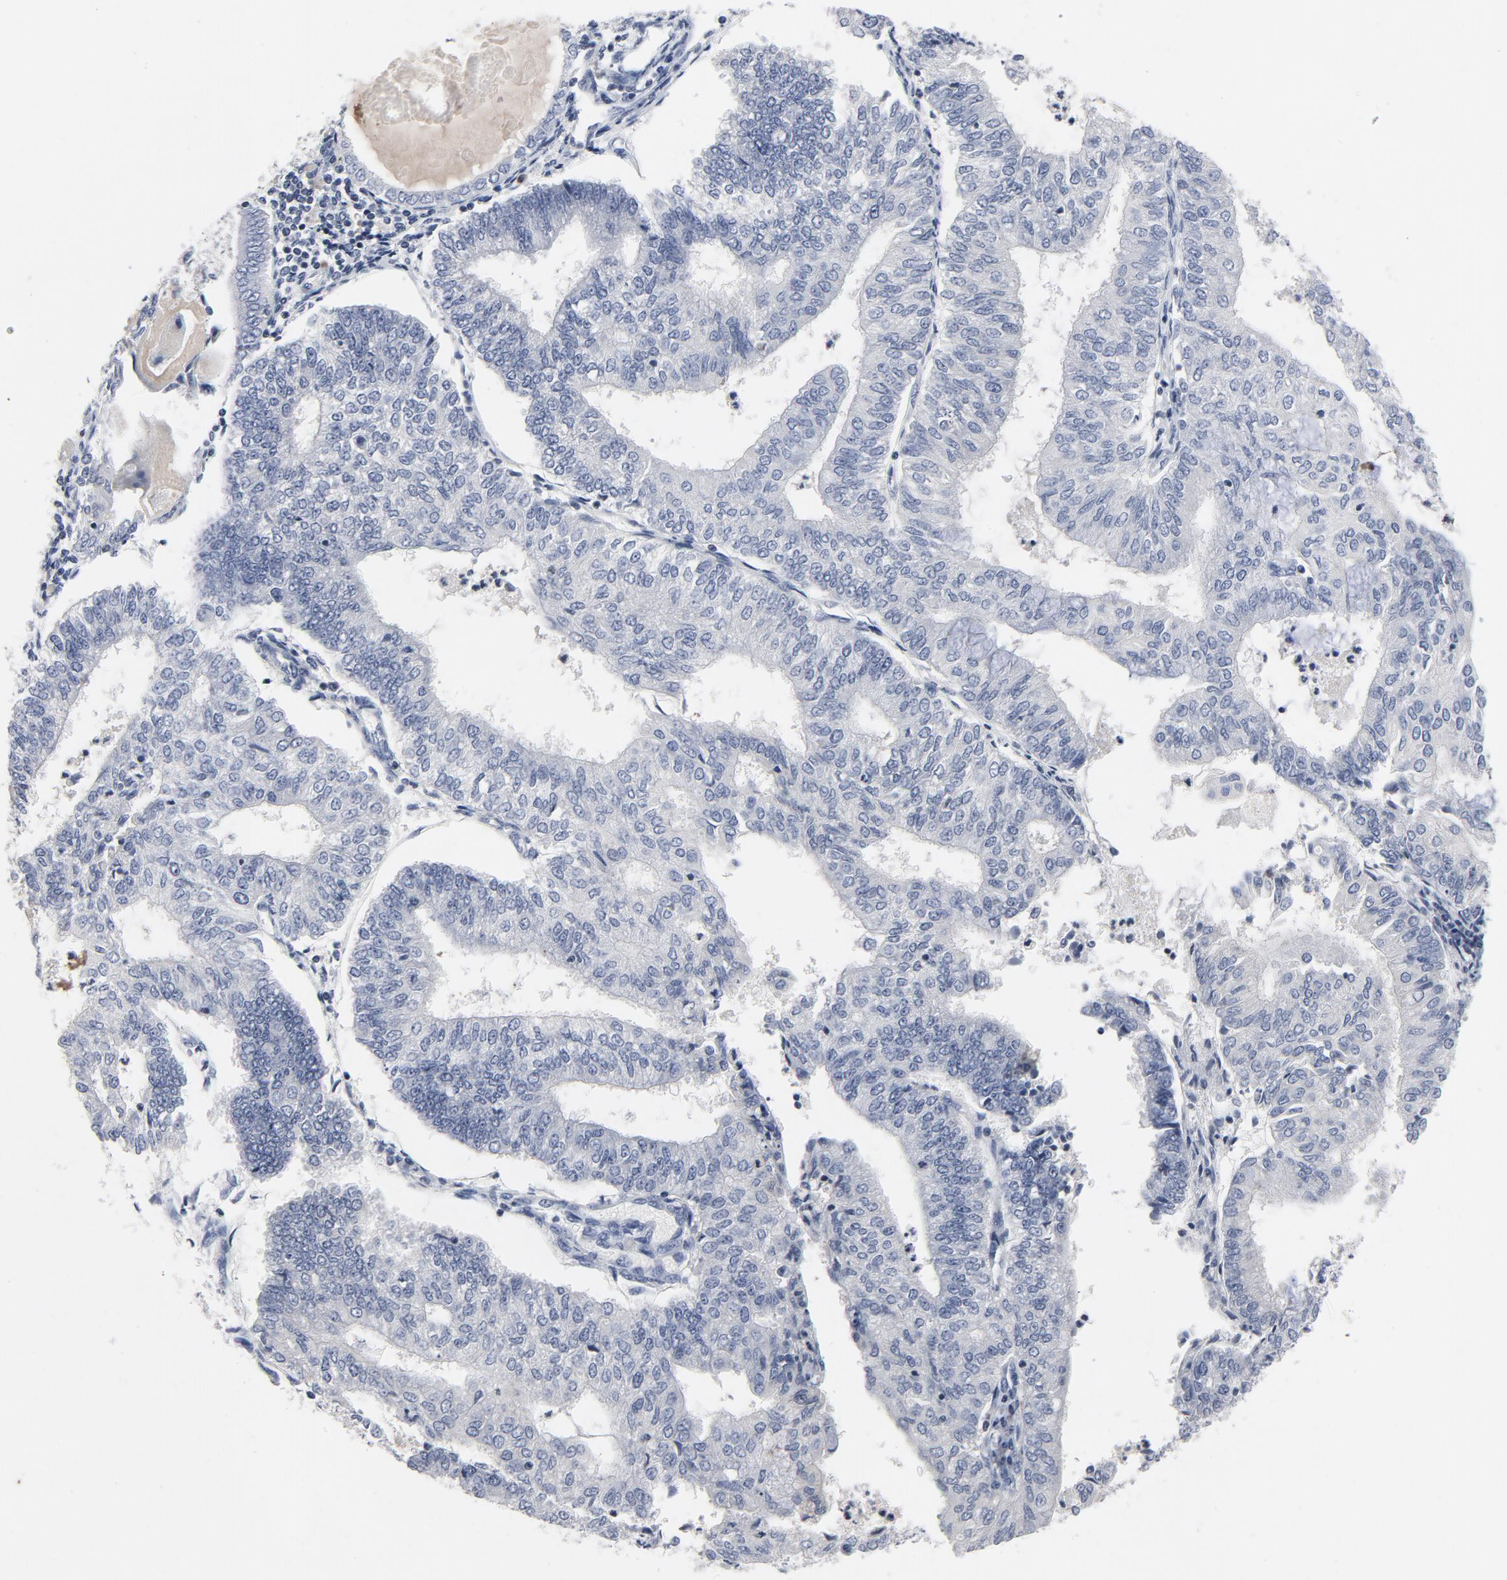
{"staining": {"intensity": "negative", "quantity": "none", "location": "none"}, "tissue": "endometrial cancer", "cell_type": "Tumor cells", "image_type": "cancer", "snomed": [{"axis": "morphology", "description": "Adenocarcinoma, NOS"}, {"axis": "topography", "description": "Endometrium"}], "caption": "Immunohistochemical staining of human endometrial cancer (adenocarcinoma) exhibits no significant expression in tumor cells.", "gene": "TCL1A", "patient": {"sex": "female", "age": 59}}